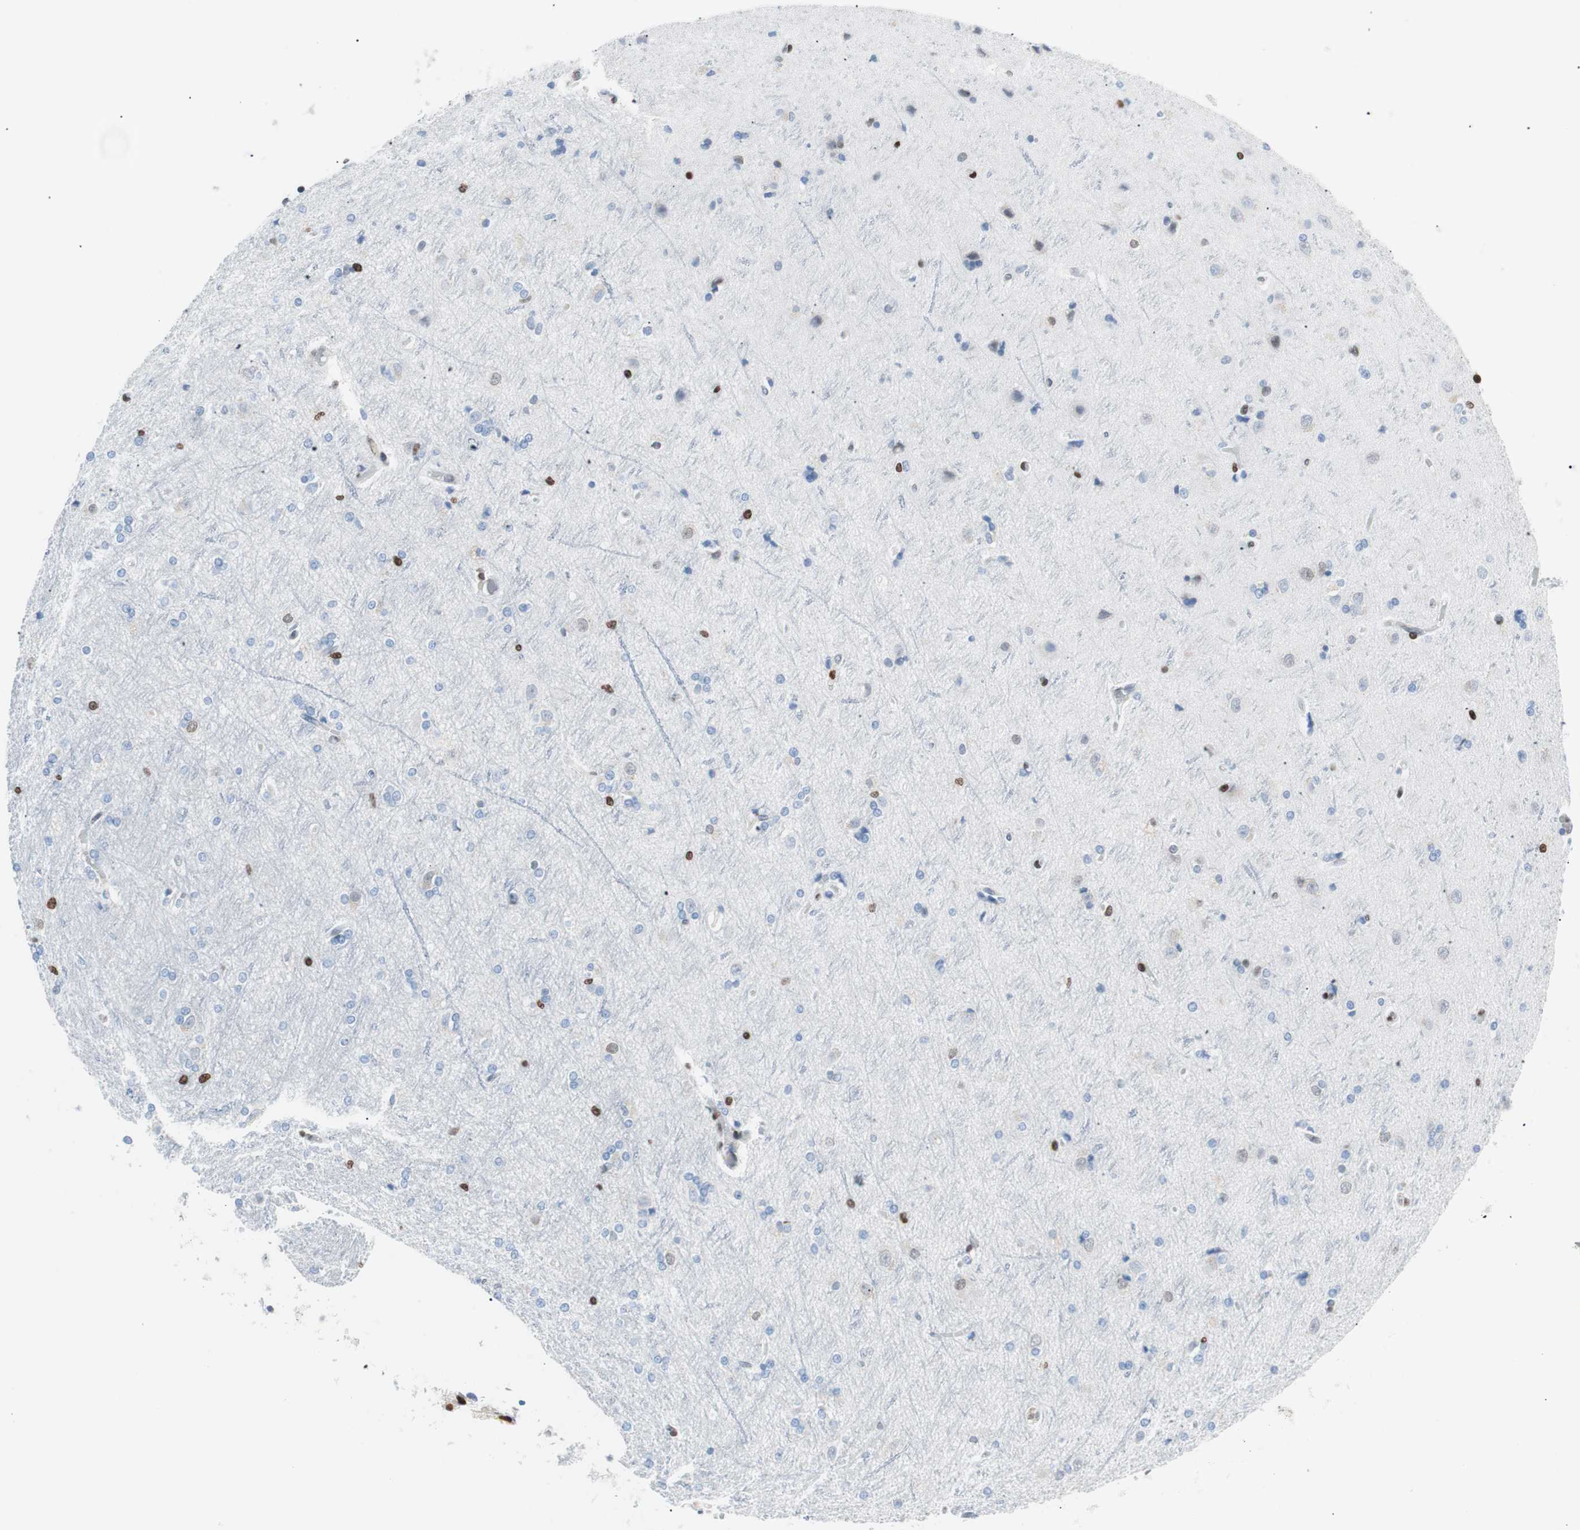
{"staining": {"intensity": "moderate", "quantity": ">75%", "location": "nuclear"}, "tissue": "cerebral cortex", "cell_type": "Endothelial cells", "image_type": "normal", "snomed": [{"axis": "morphology", "description": "Normal tissue, NOS"}, {"axis": "topography", "description": "Cerebral cortex"}], "caption": "Immunohistochemistry image of benign cerebral cortex stained for a protein (brown), which reveals medium levels of moderate nuclear positivity in about >75% of endothelial cells.", "gene": "CEBPB", "patient": {"sex": "female", "age": 54}}